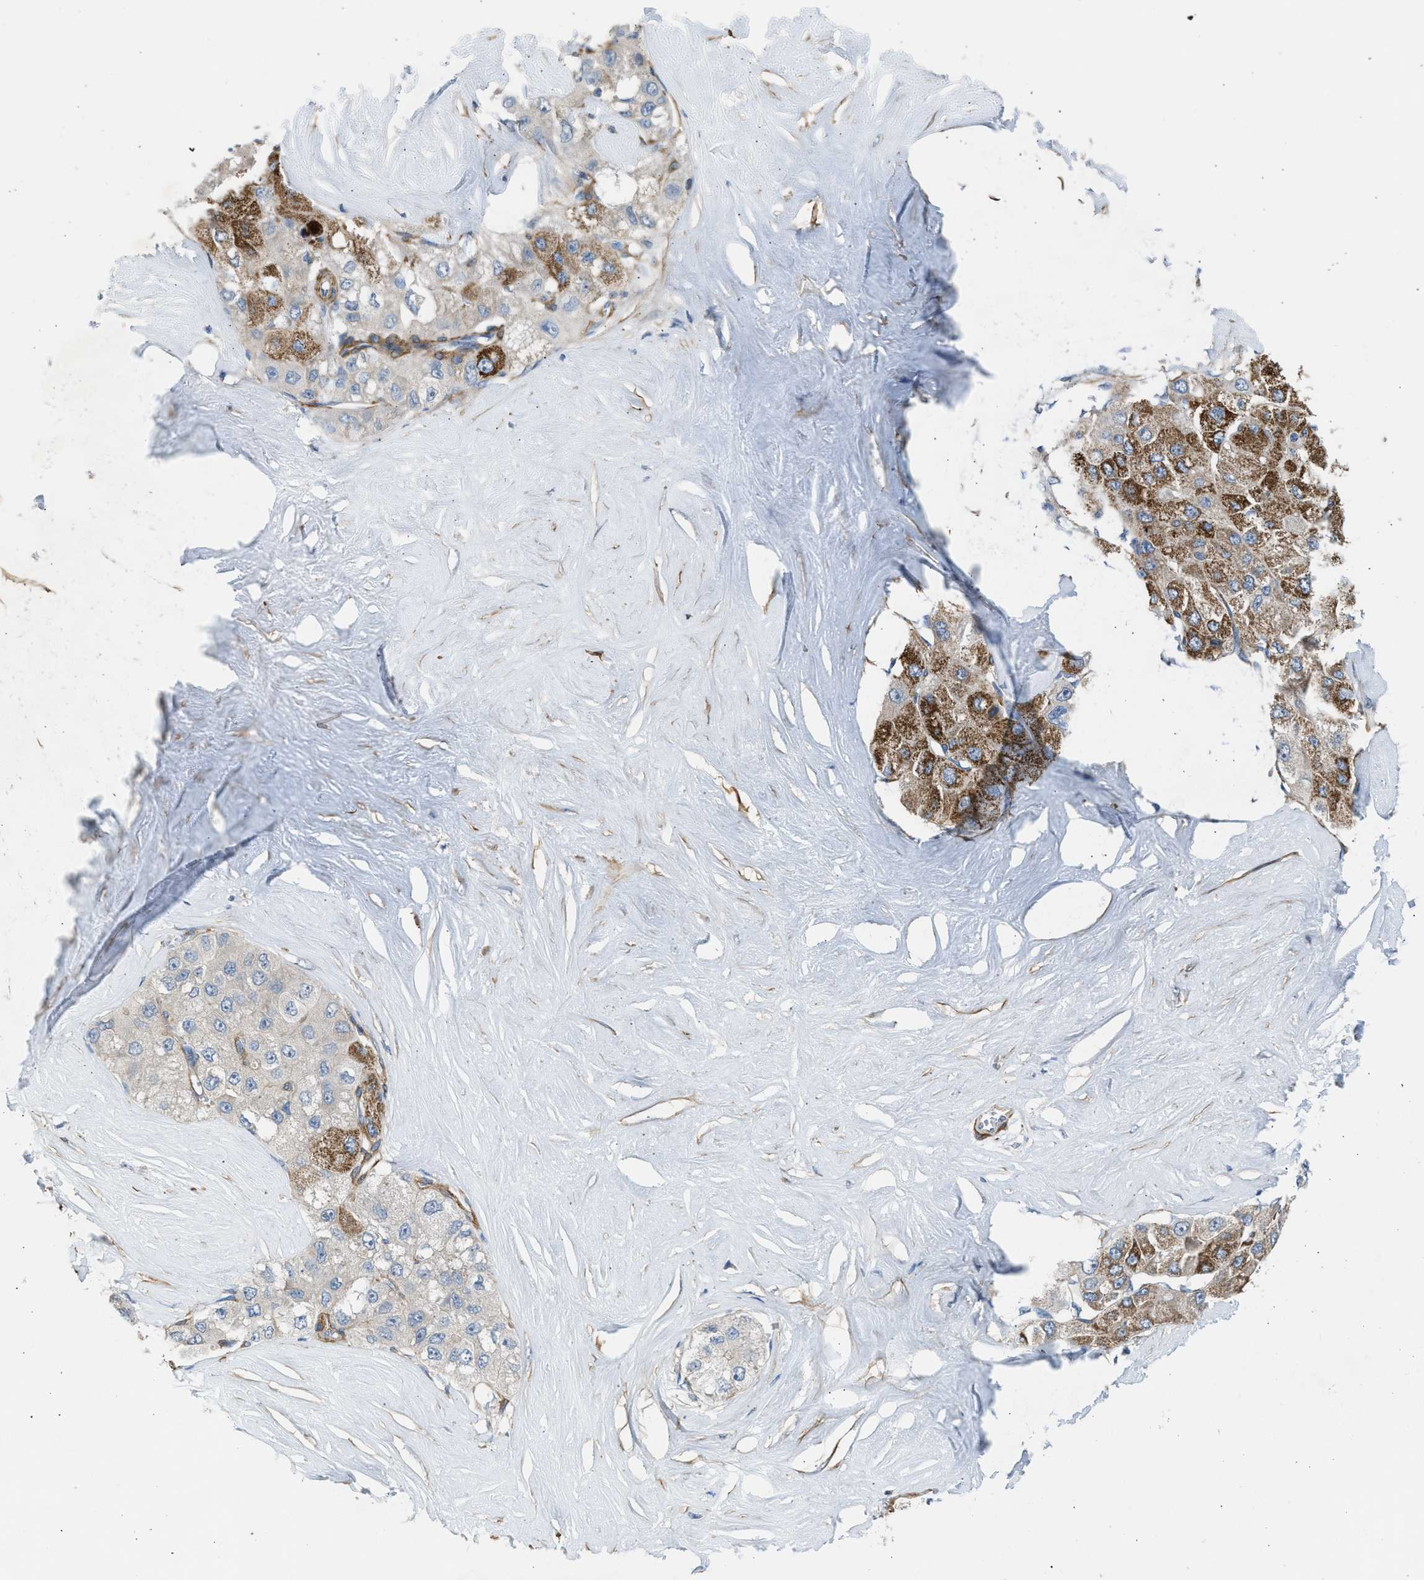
{"staining": {"intensity": "strong", "quantity": "25%-75%", "location": "cytoplasmic/membranous"}, "tissue": "liver cancer", "cell_type": "Tumor cells", "image_type": "cancer", "snomed": [{"axis": "morphology", "description": "Carcinoma, Hepatocellular, NOS"}, {"axis": "topography", "description": "Liver"}], "caption": "High-magnification brightfield microscopy of hepatocellular carcinoma (liver) stained with DAB (brown) and counterstained with hematoxylin (blue). tumor cells exhibit strong cytoplasmic/membranous positivity is present in about25%-75% of cells.", "gene": "PCNX3", "patient": {"sex": "male", "age": 80}}